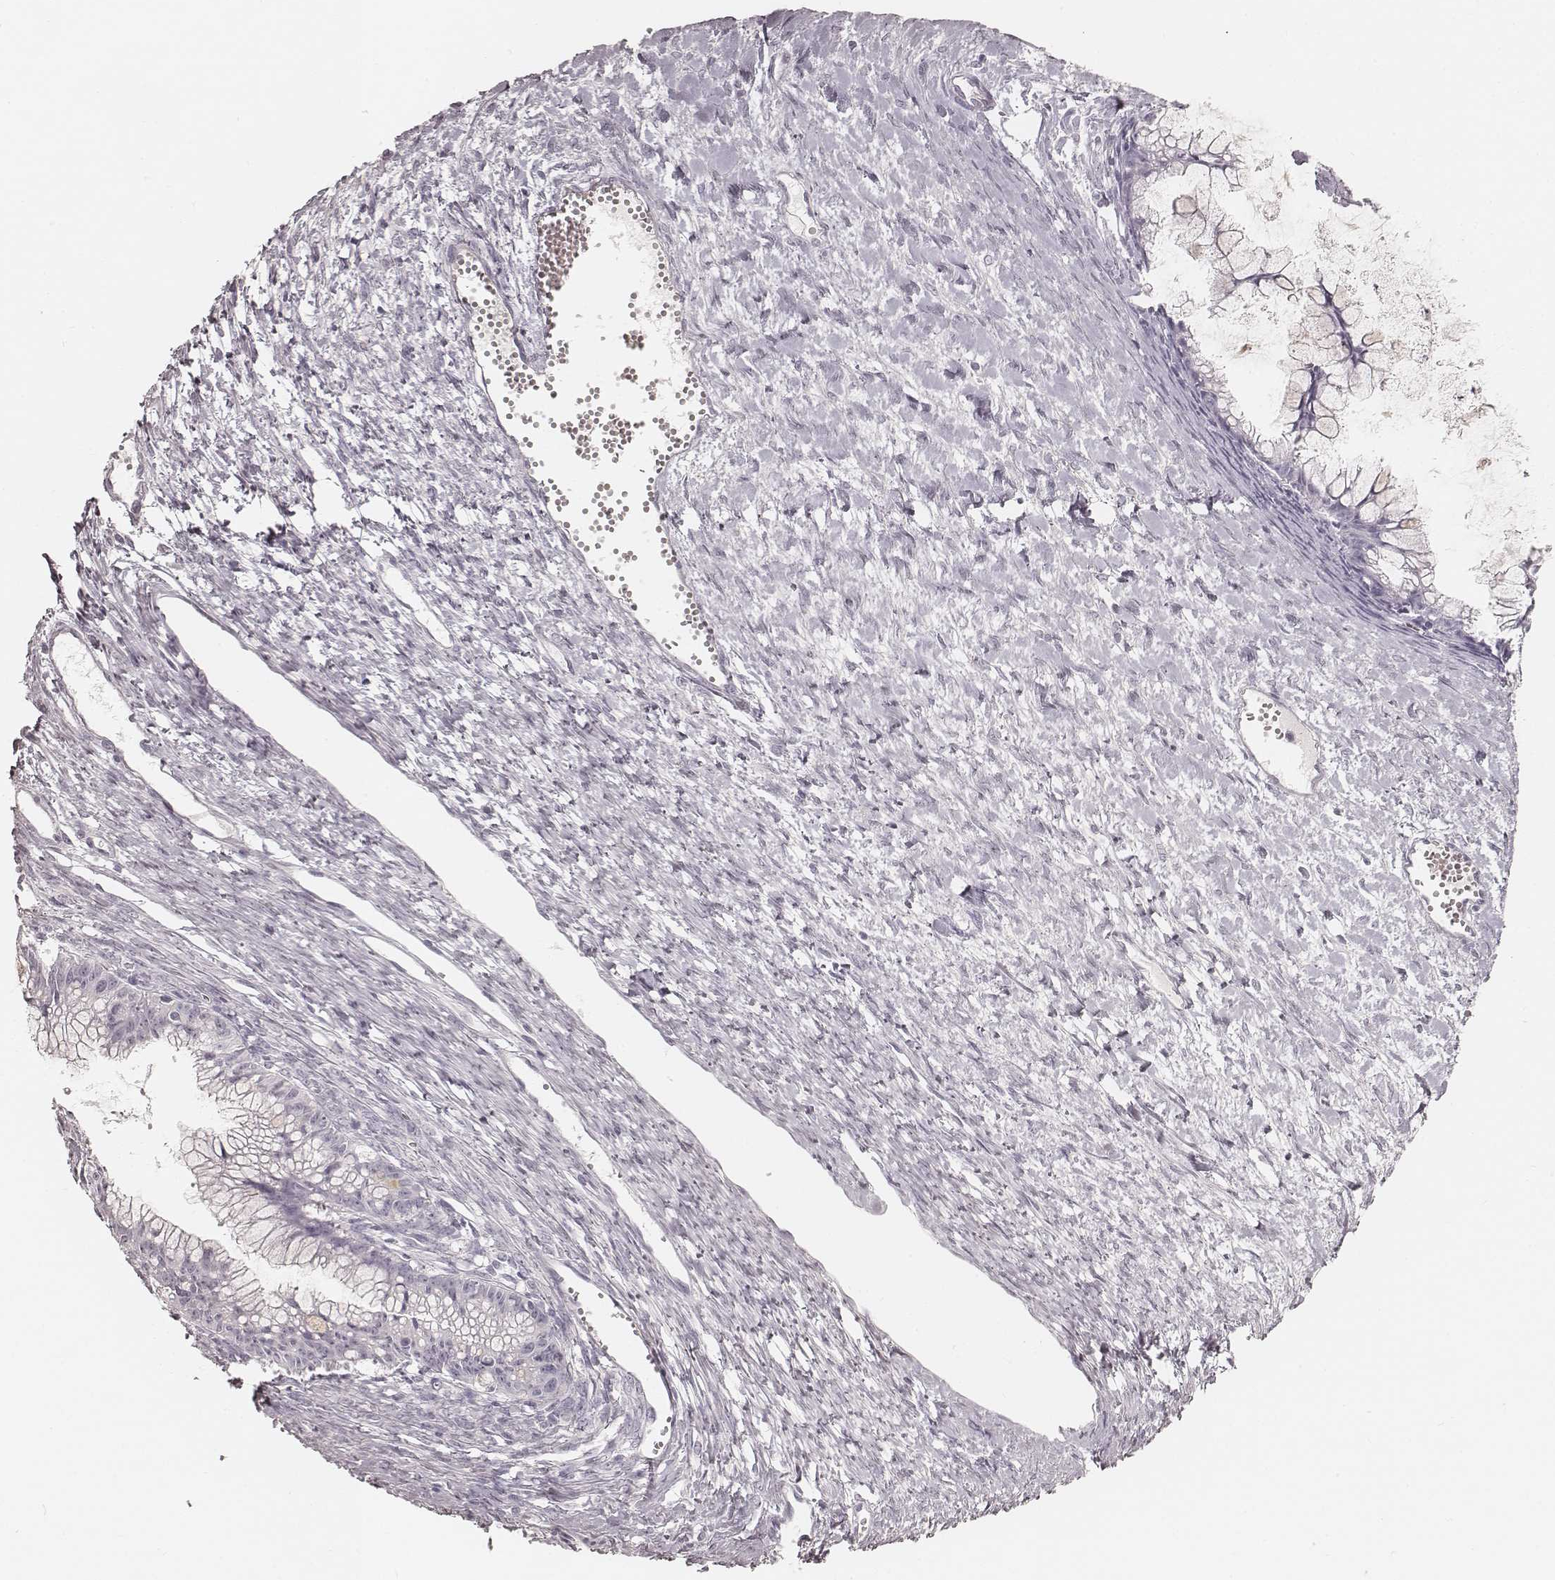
{"staining": {"intensity": "negative", "quantity": "none", "location": "none"}, "tissue": "ovarian cancer", "cell_type": "Tumor cells", "image_type": "cancer", "snomed": [{"axis": "morphology", "description": "Cystadenocarcinoma, mucinous, NOS"}, {"axis": "topography", "description": "Ovary"}], "caption": "Mucinous cystadenocarcinoma (ovarian) was stained to show a protein in brown. There is no significant expression in tumor cells.", "gene": "KRT26", "patient": {"sex": "female", "age": 41}}